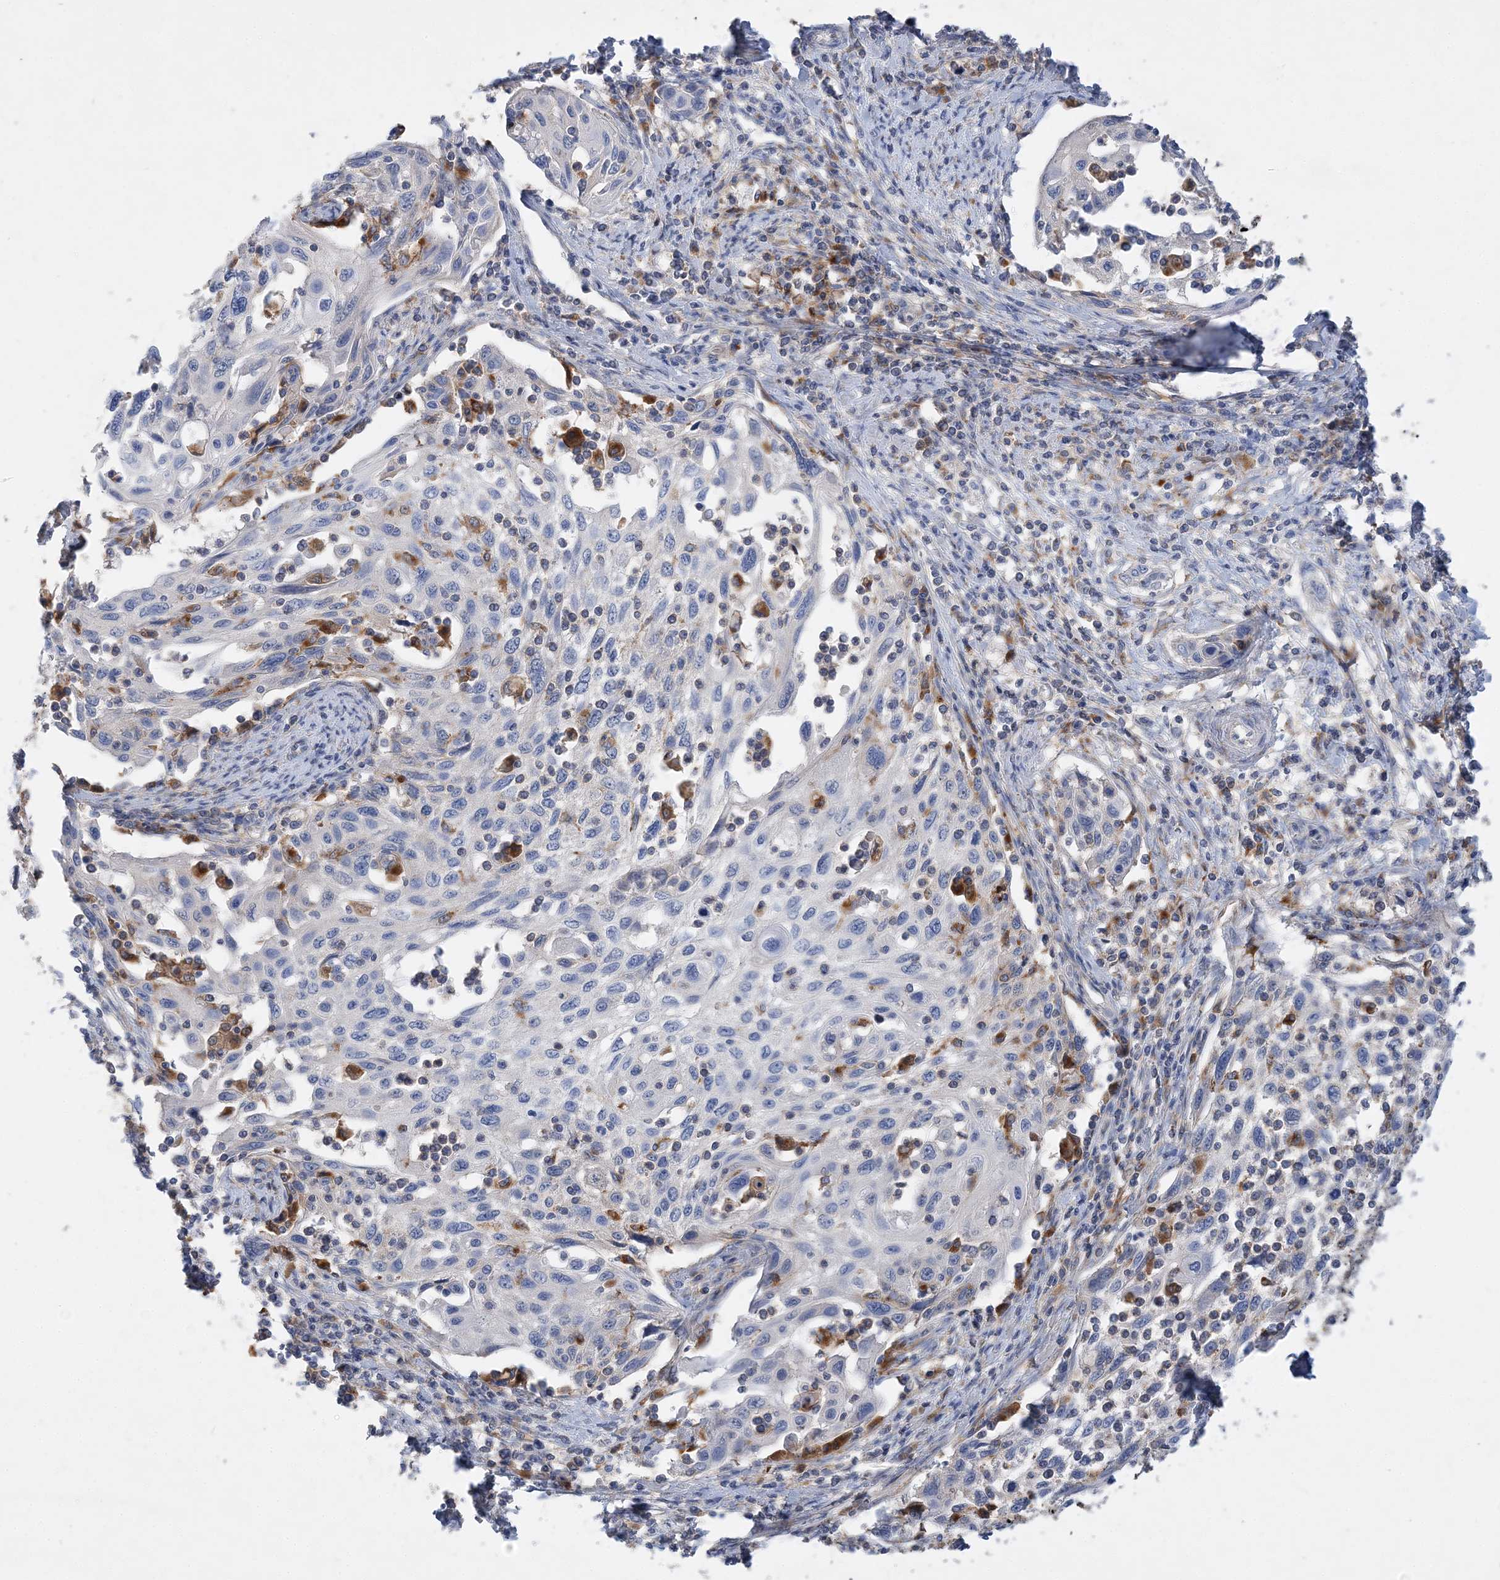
{"staining": {"intensity": "negative", "quantity": "none", "location": "none"}, "tissue": "cervical cancer", "cell_type": "Tumor cells", "image_type": "cancer", "snomed": [{"axis": "morphology", "description": "Squamous cell carcinoma, NOS"}, {"axis": "topography", "description": "Cervix"}], "caption": "Immunohistochemical staining of human squamous cell carcinoma (cervical) shows no significant staining in tumor cells.", "gene": "GRINA", "patient": {"sex": "female", "age": 70}}